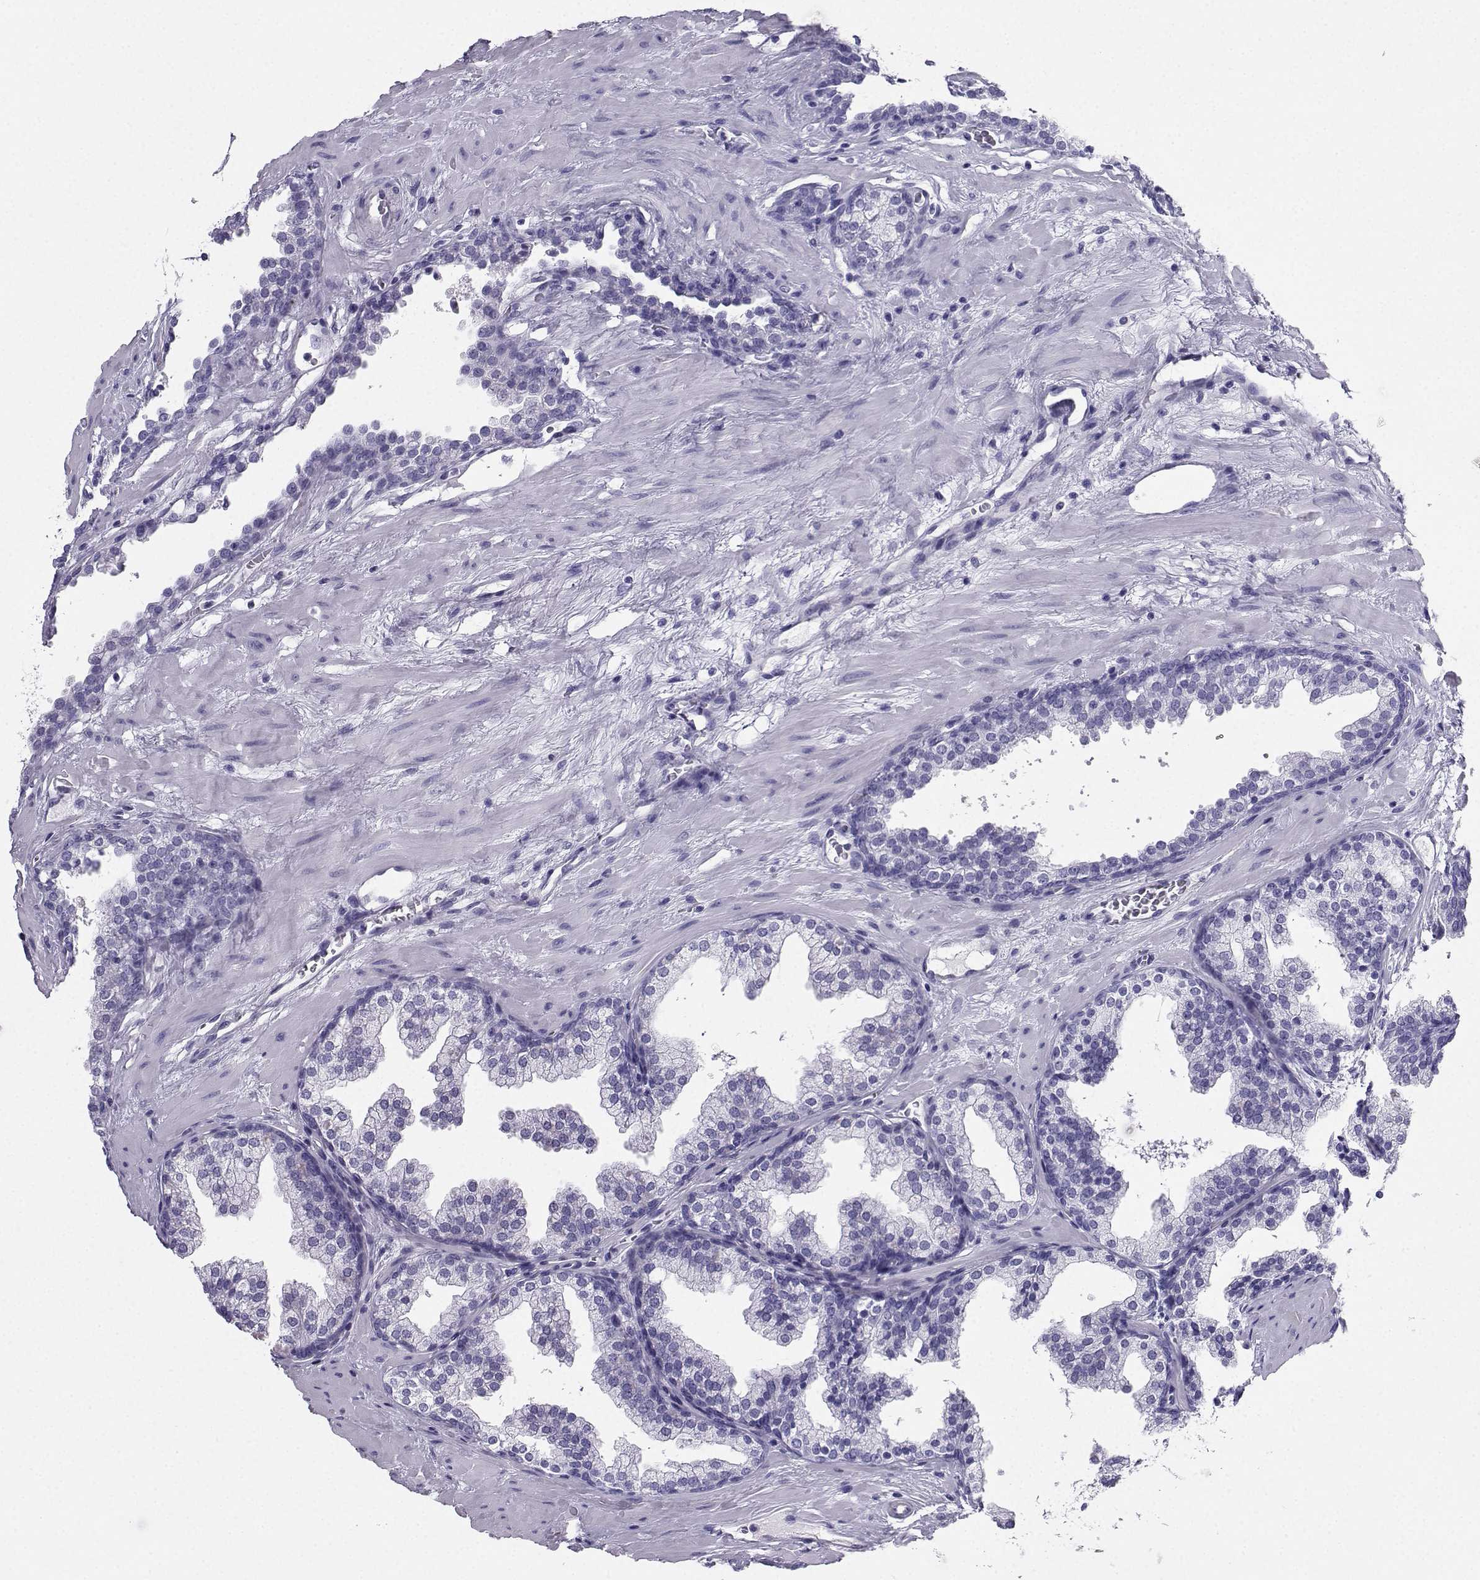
{"staining": {"intensity": "negative", "quantity": "none", "location": "none"}, "tissue": "prostate cancer", "cell_type": "Tumor cells", "image_type": "cancer", "snomed": [{"axis": "morphology", "description": "Adenocarcinoma, NOS"}, {"axis": "topography", "description": "Prostate"}], "caption": "There is no significant positivity in tumor cells of prostate cancer. Brightfield microscopy of IHC stained with DAB (3,3'-diaminobenzidine) (brown) and hematoxylin (blue), captured at high magnification.", "gene": "CD109", "patient": {"sex": "male", "age": 66}}